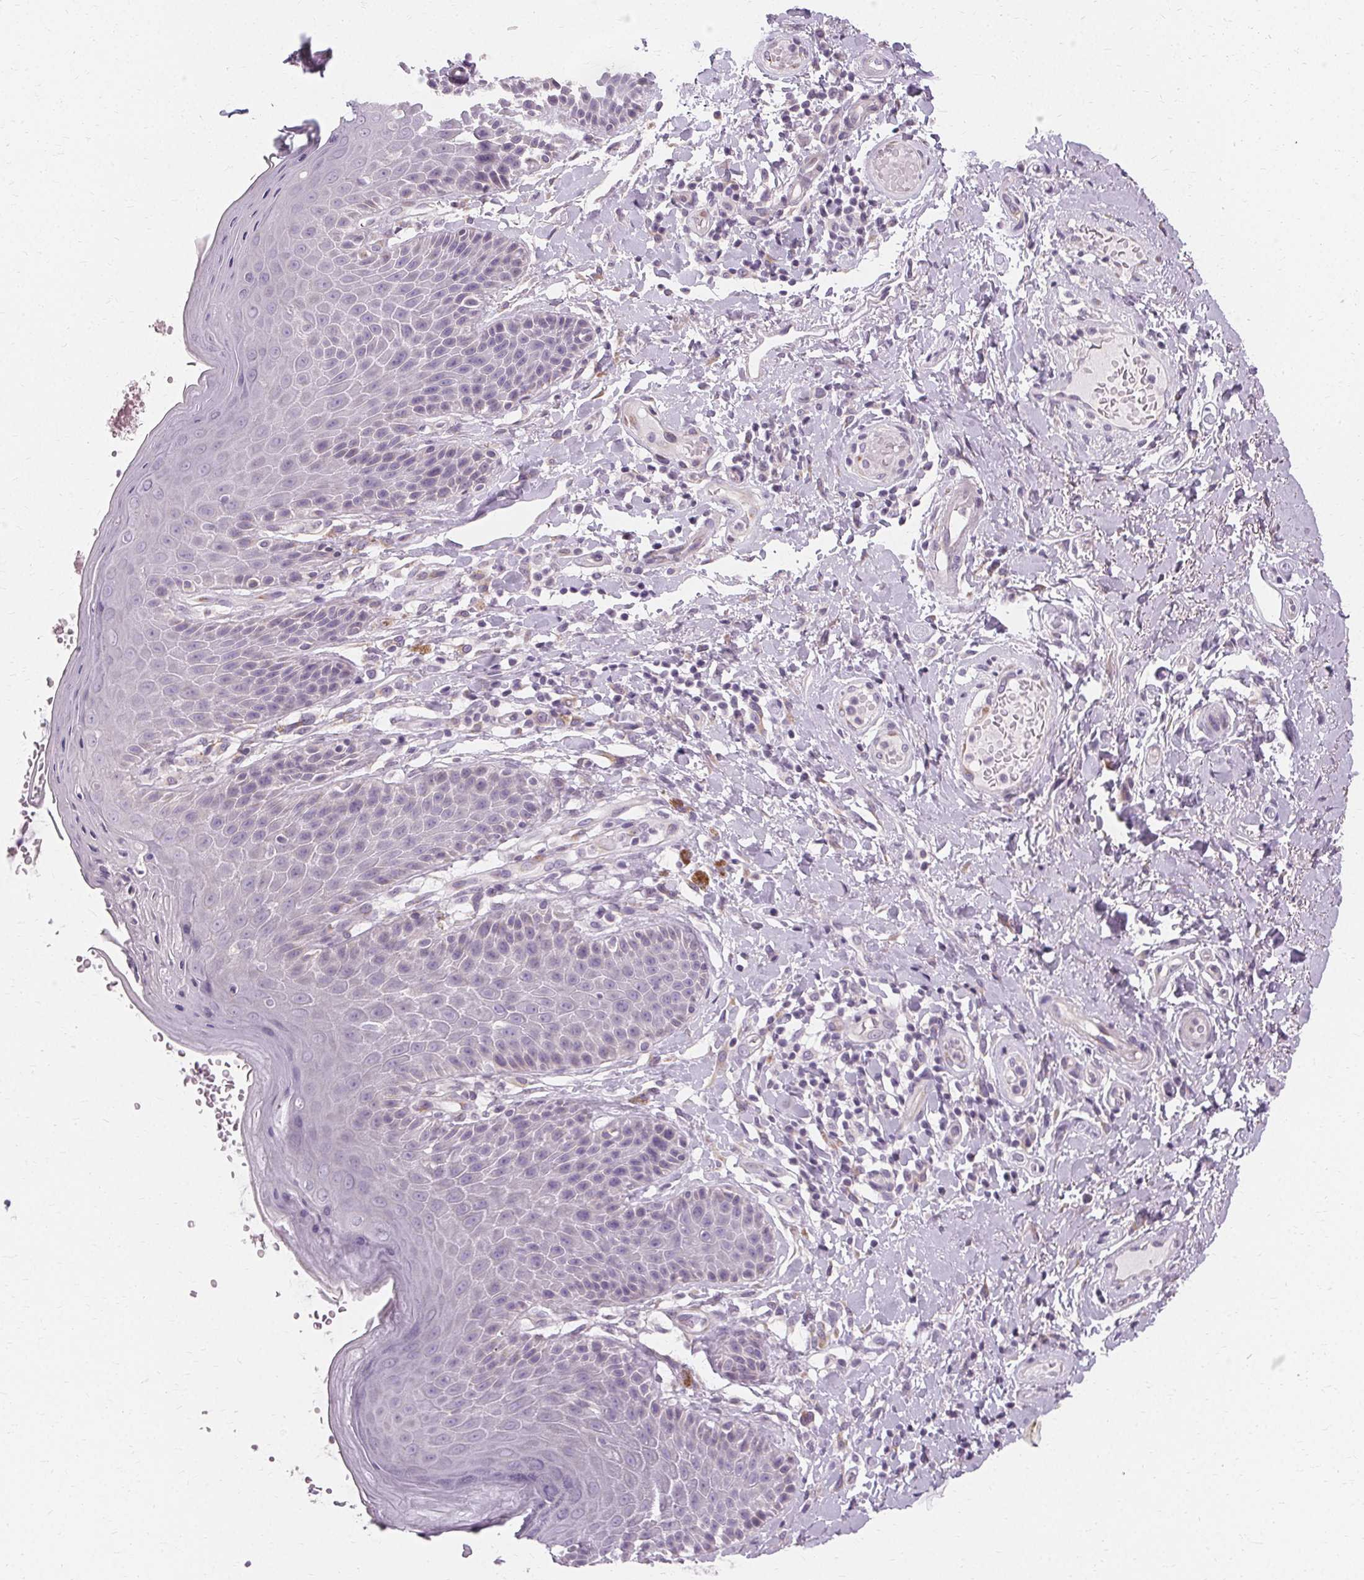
{"staining": {"intensity": "negative", "quantity": "none", "location": "none"}, "tissue": "skin", "cell_type": "Epidermal cells", "image_type": "normal", "snomed": [{"axis": "morphology", "description": "Normal tissue, NOS"}, {"axis": "topography", "description": "Anal"}, {"axis": "topography", "description": "Peripheral nerve tissue"}], "caption": "An image of human skin is negative for staining in epidermal cells.", "gene": "FCRL3", "patient": {"sex": "male", "age": 51}}